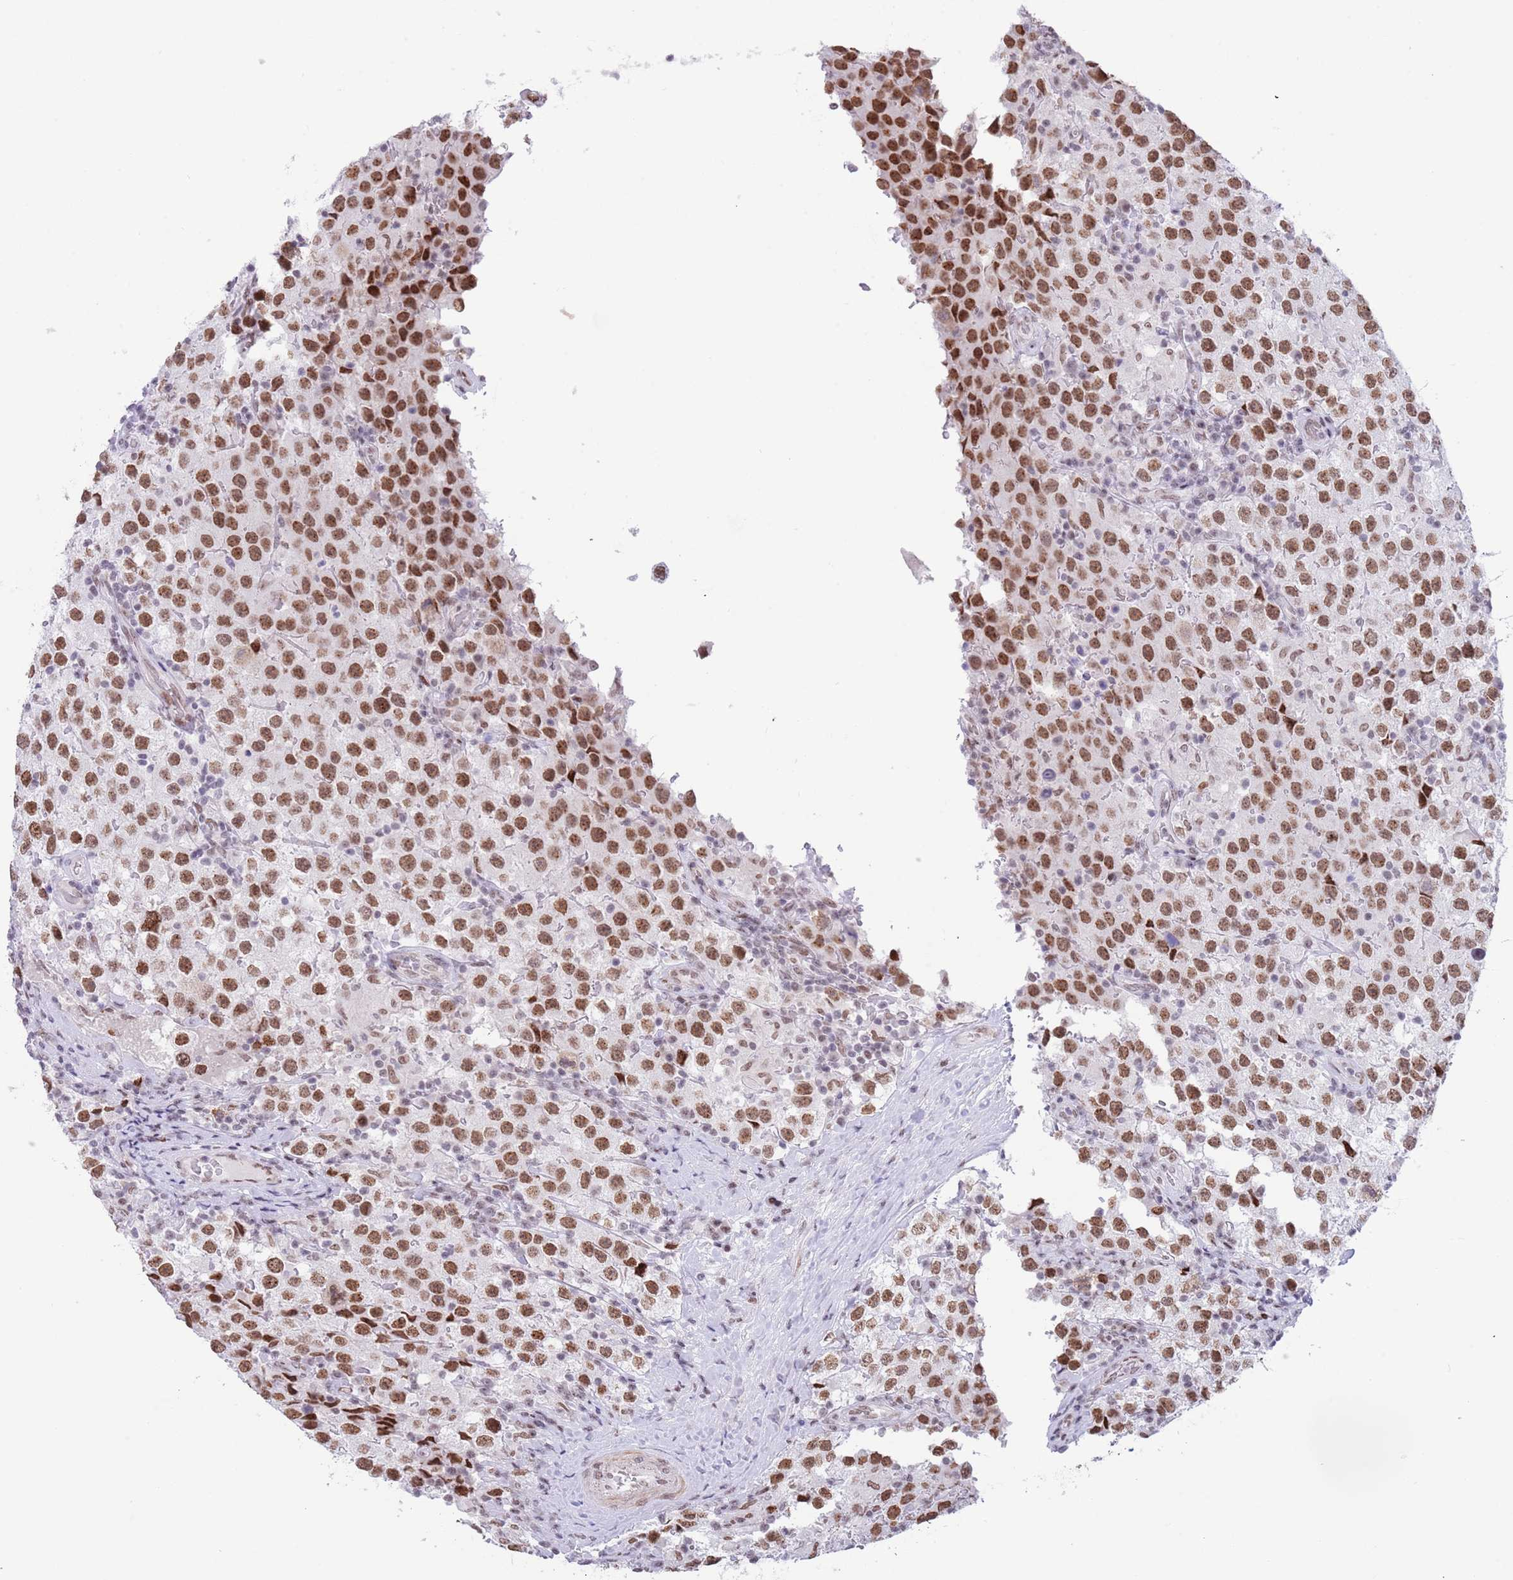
{"staining": {"intensity": "moderate", "quantity": ">75%", "location": "nuclear"}, "tissue": "testis cancer", "cell_type": "Tumor cells", "image_type": "cancer", "snomed": [{"axis": "morphology", "description": "Seminoma, NOS"}, {"axis": "morphology", "description": "Carcinoma, Embryonal, NOS"}, {"axis": "topography", "description": "Testis"}], "caption": "Protein staining exhibits moderate nuclear positivity in about >75% of tumor cells in testis cancer.", "gene": "ZNF382", "patient": {"sex": "male", "age": 41}}